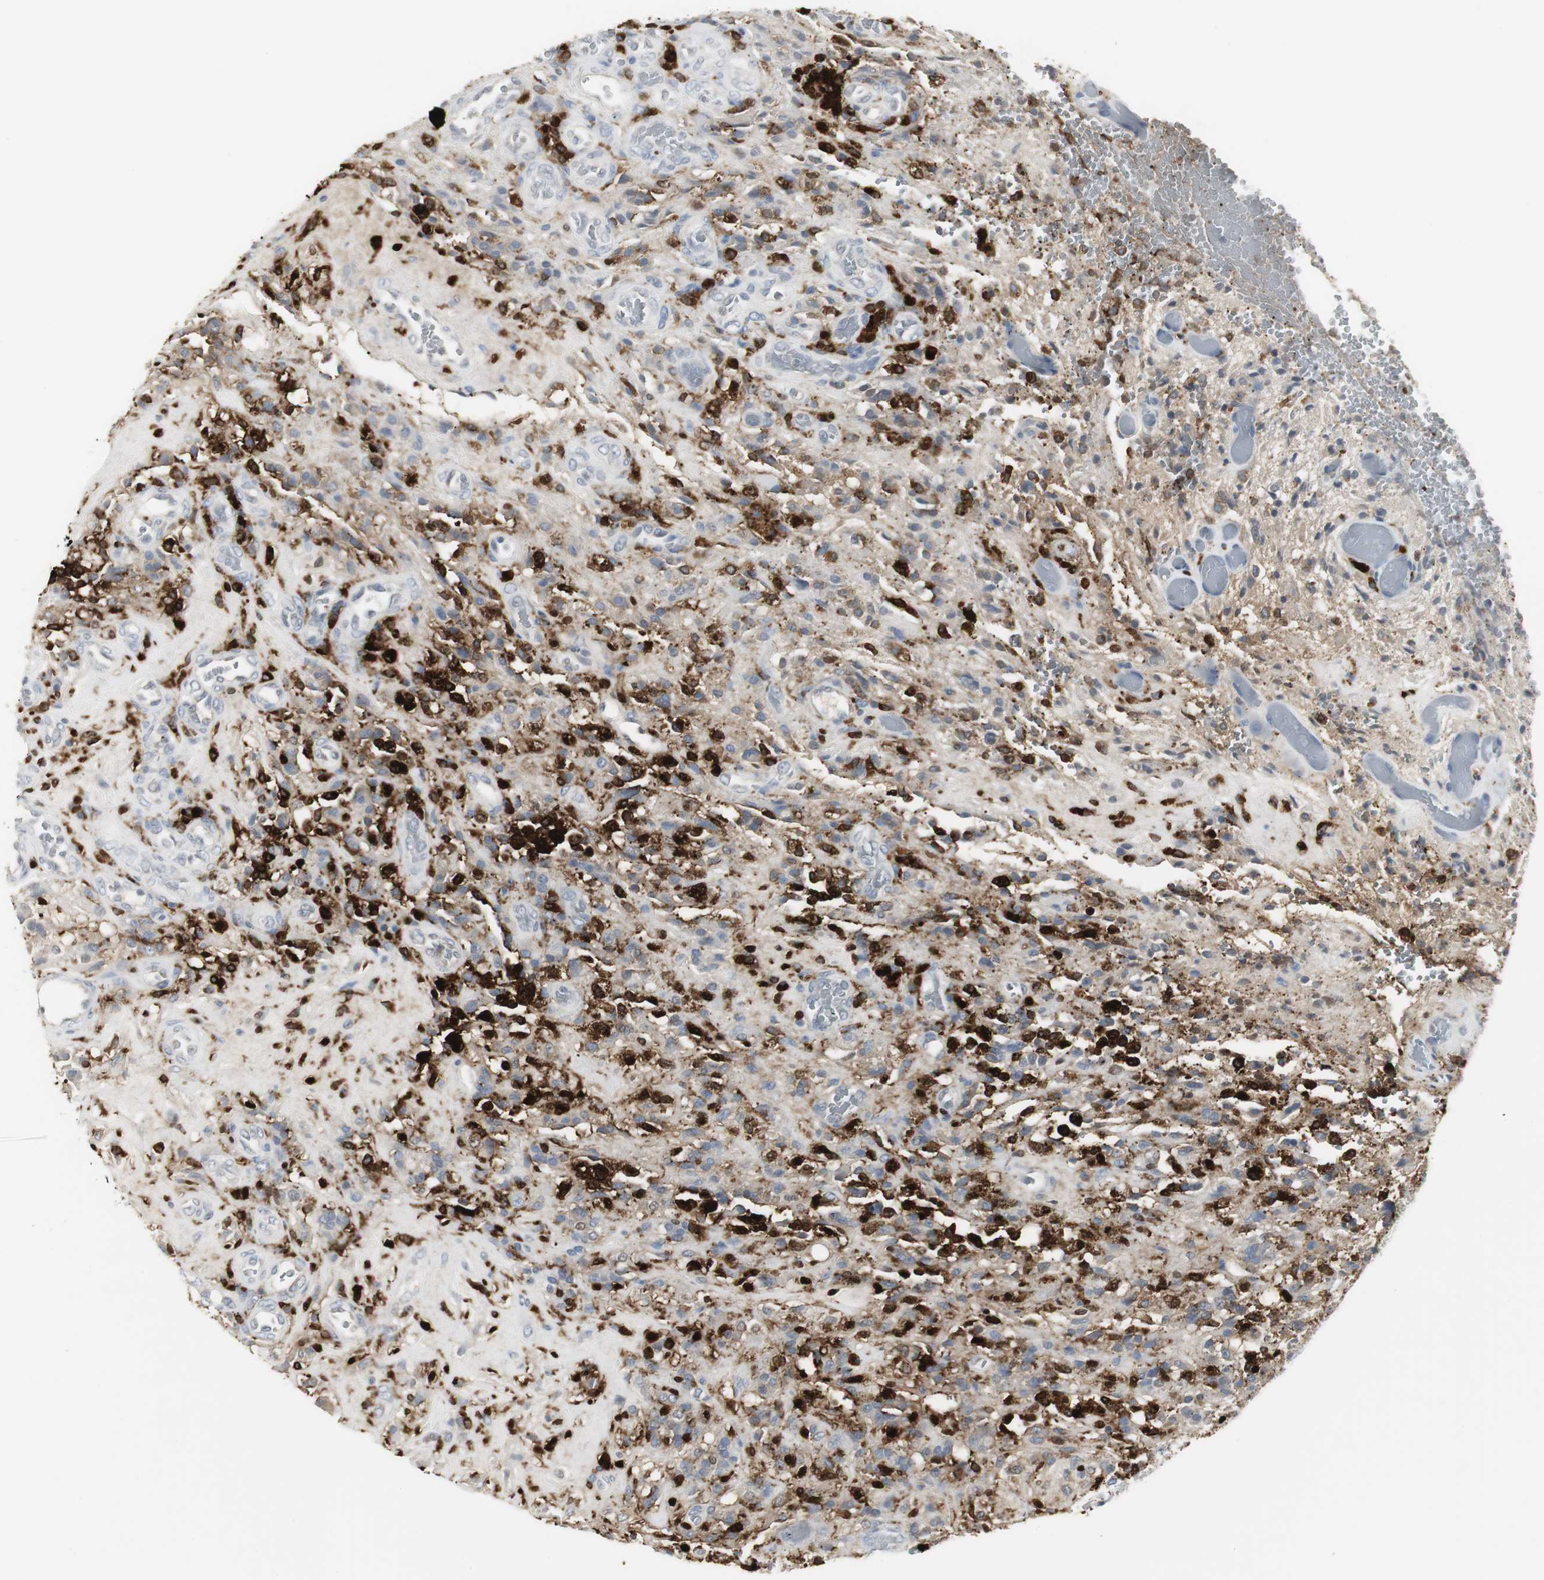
{"staining": {"intensity": "negative", "quantity": "none", "location": "none"}, "tissue": "glioma", "cell_type": "Tumor cells", "image_type": "cancer", "snomed": [{"axis": "morphology", "description": "Normal tissue, NOS"}, {"axis": "morphology", "description": "Glioma, malignant, High grade"}, {"axis": "topography", "description": "Cerebral cortex"}], "caption": "The immunohistochemistry image has no significant positivity in tumor cells of high-grade glioma (malignant) tissue. (Stains: DAB (3,3'-diaminobenzidine) immunohistochemistry (IHC) with hematoxylin counter stain, Microscopy: brightfield microscopy at high magnification).", "gene": "PI15", "patient": {"sex": "male", "age": 56}}